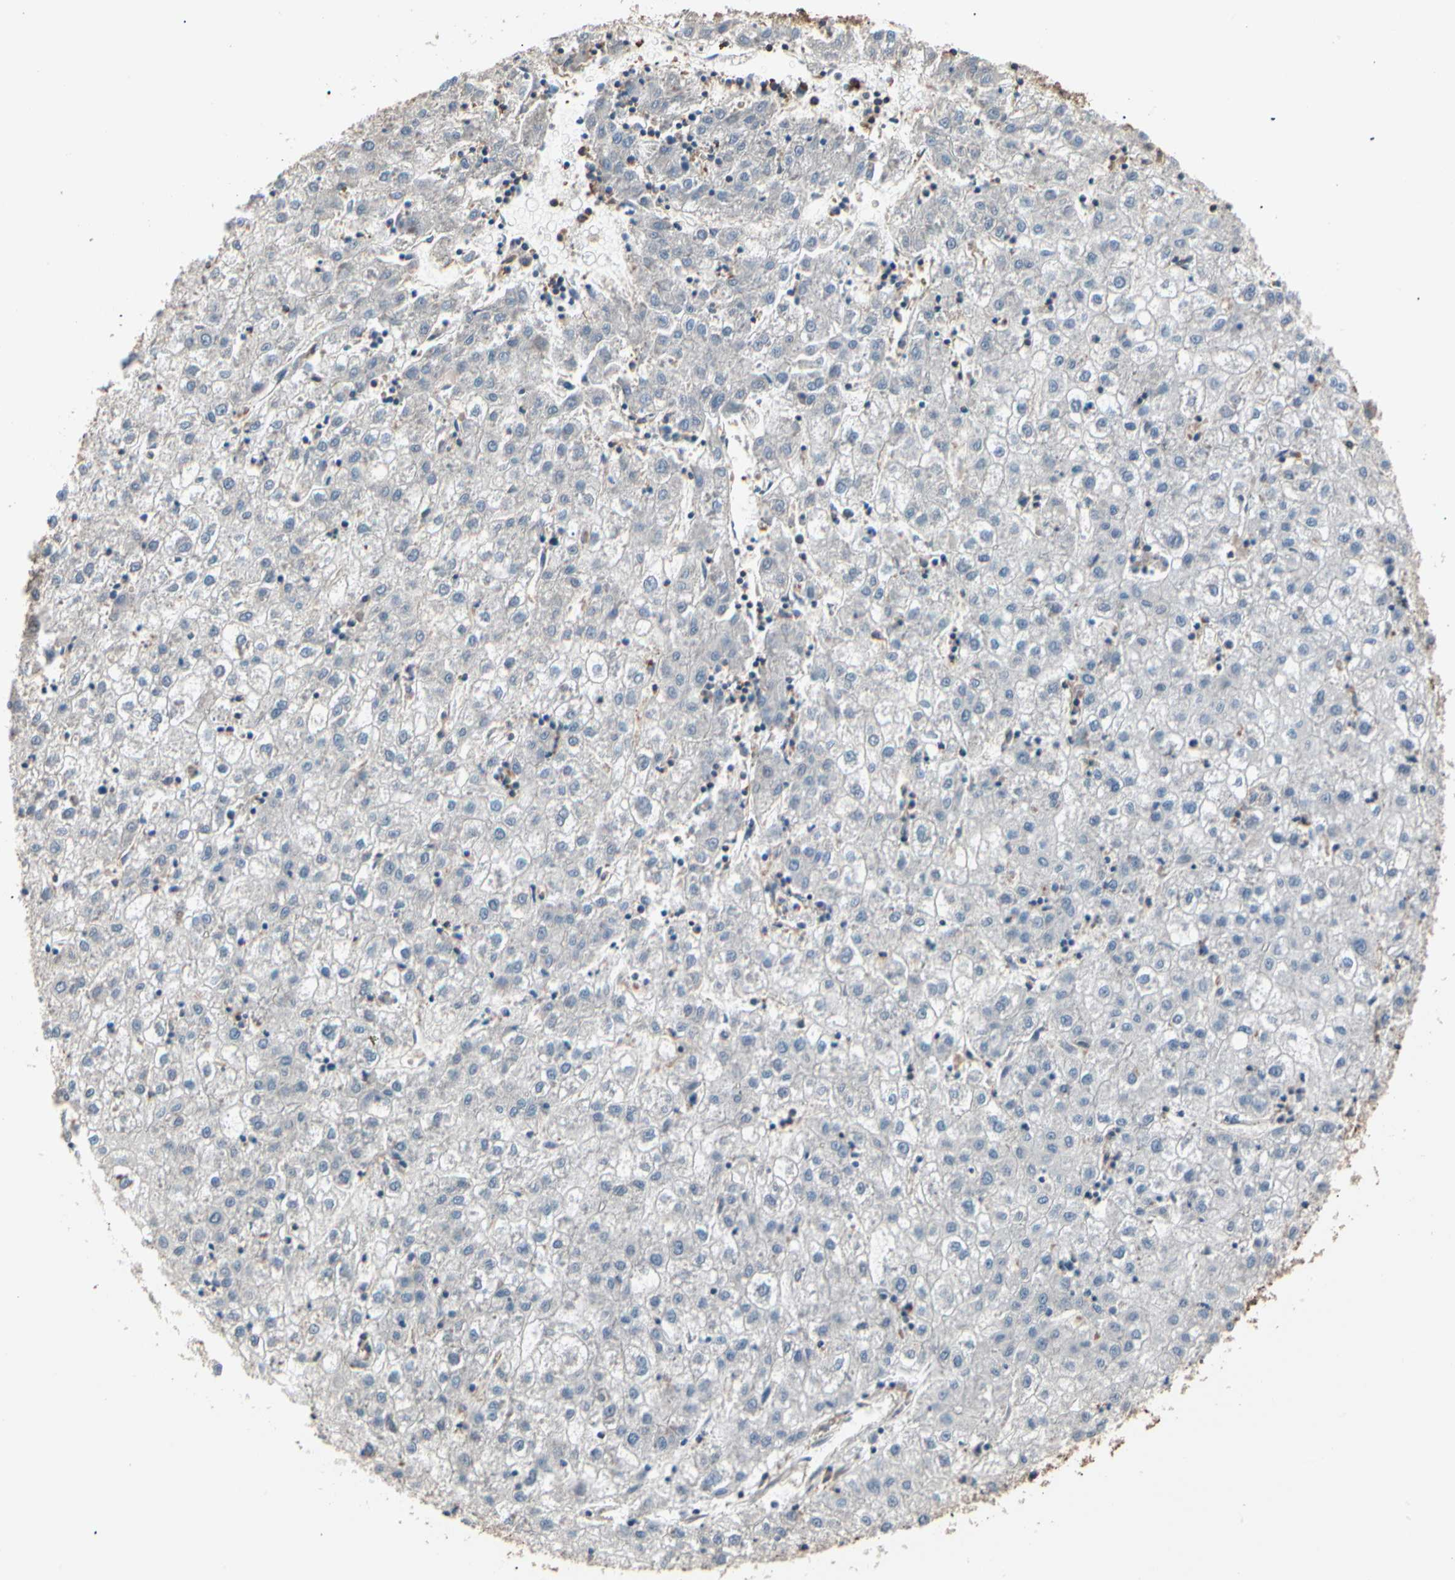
{"staining": {"intensity": "negative", "quantity": "none", "location": "none"}, "tissue": "liver cancer", "cell_type": "Tumor cells", "image_type": "cancer", "snomed": [{"axis": "morphology", "description": "Carcinoma, Hepatocellular, NOS"}, {"axis": "topography", "description": "Liver"}], "caption": "This photomicrograph is of liver cancer (hepatocellular carcinoma) stained with IHC to label a protein in brown with the nuclei are counter-stained blue. There is no expression in tumor cells.", "gene": "MAPK13", "patient": {"sex": "male", "age": 72}}